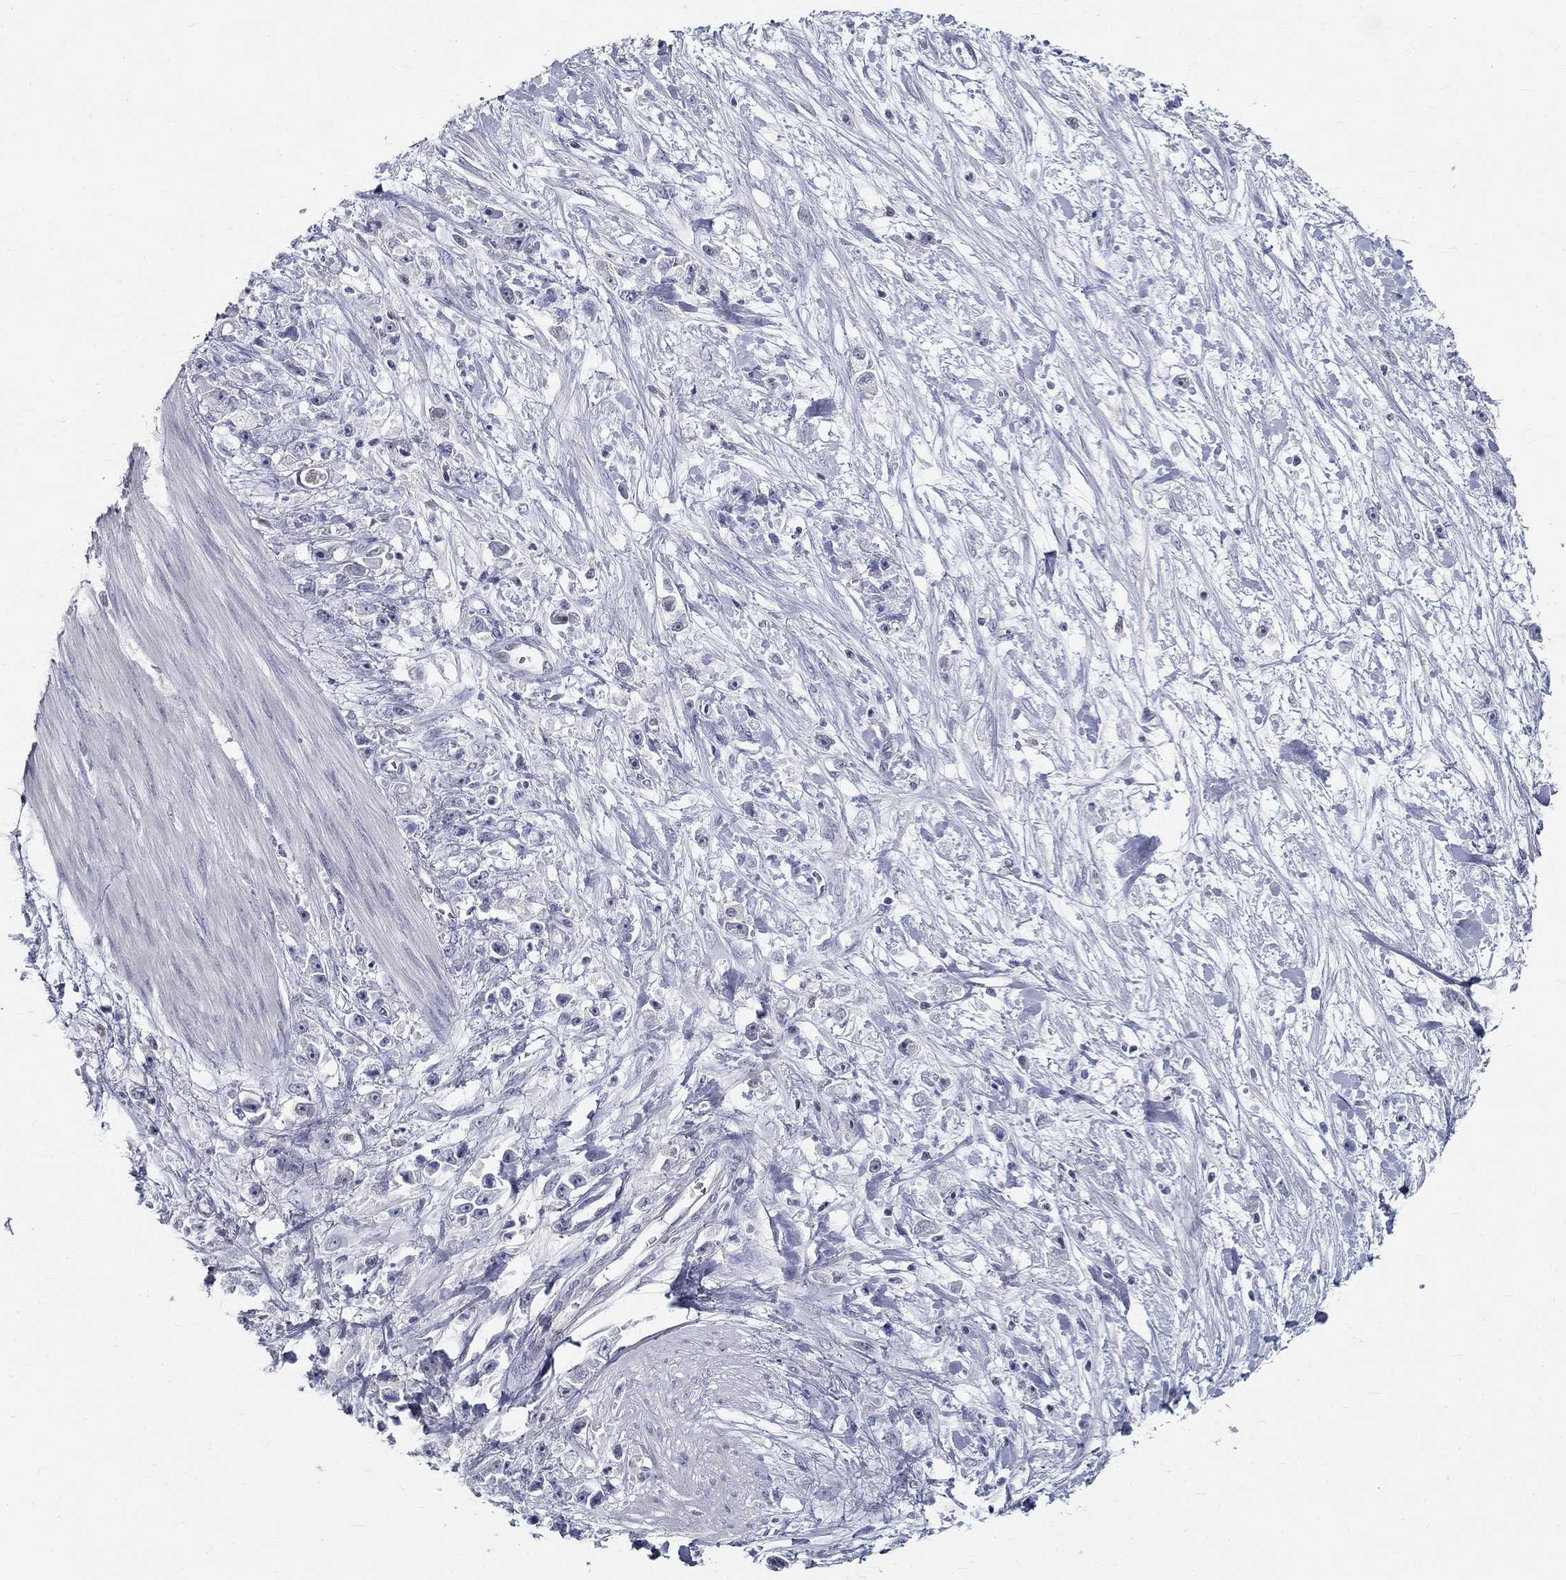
{"staining": {"intensity": "negative", "quantity": "none", "location": "none"}, "tissue": "stomach cancer", "cell_type": "Tumor cells", "image_type": "cancer", "snomed": [{"axis": "morphology", "description": "Adenocarcinoma, NOS"}, {"axis": "topography", "description": "Stomach"}], "caption": "Stomach cancer stained for a protein using immunohistochemistry (IHC) demonstrates no positivity tumor cells.", "gene": "GUCA1A", "patient": {"sex": "female", "age": 59}}